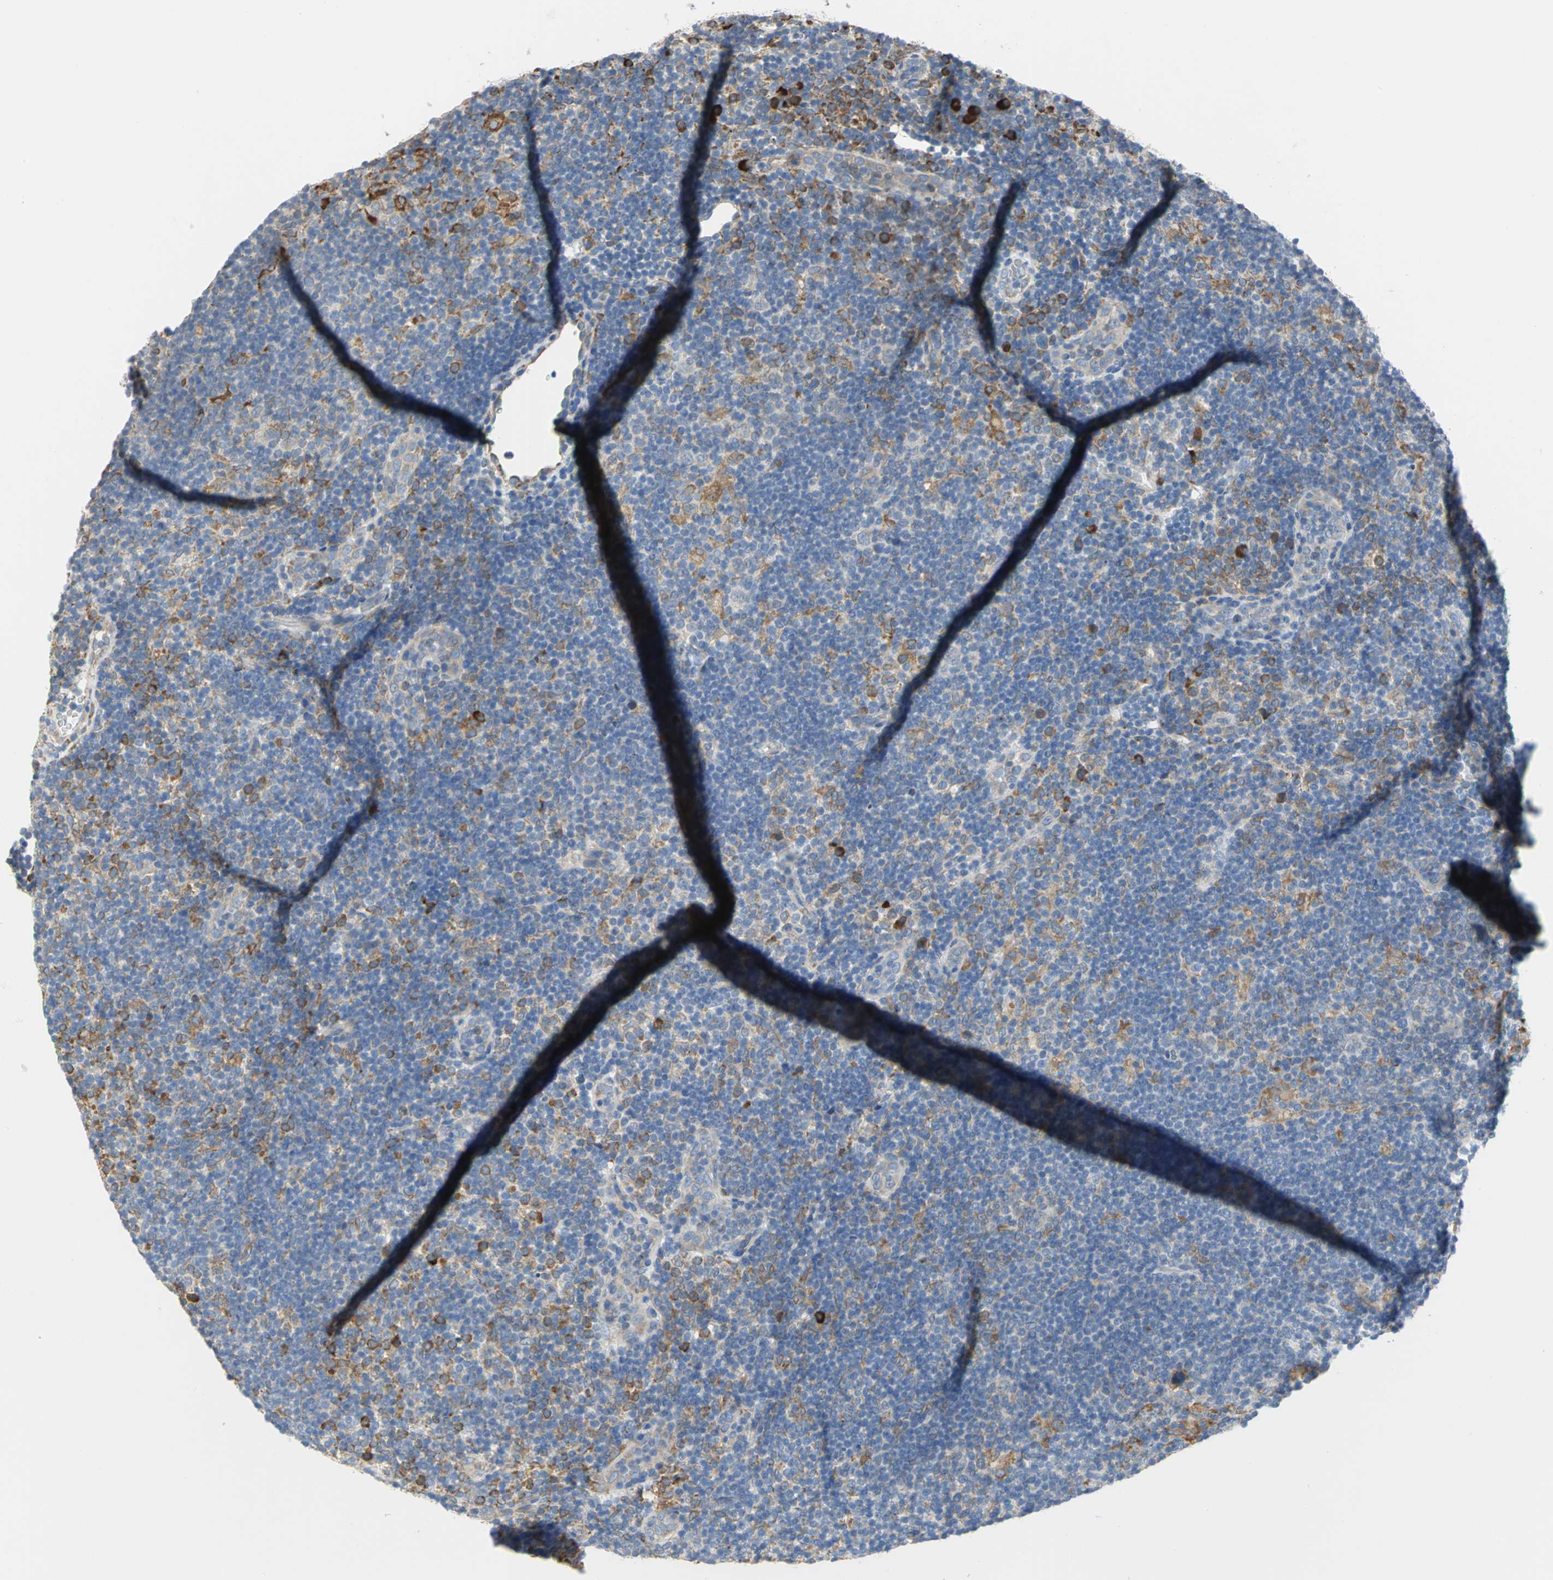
{"staining": {"intensity": "negative", "quantity": "none", "location": "none"}, "tissue": "lymphoma", "cell_type": "Tumor cells", "image_type": "cancer", "snomed": [{"axis": "morphology", "description": "Hodgkin's disease, NOS"}, {"axis": "topography", "description": "Lymph node"}], "caption": "The micrograph reveals no significant expression in tumor cells of Hodgkin's disease.", "gene": "SDF2L1", "patient": {"sex": "female", "age": 57}}